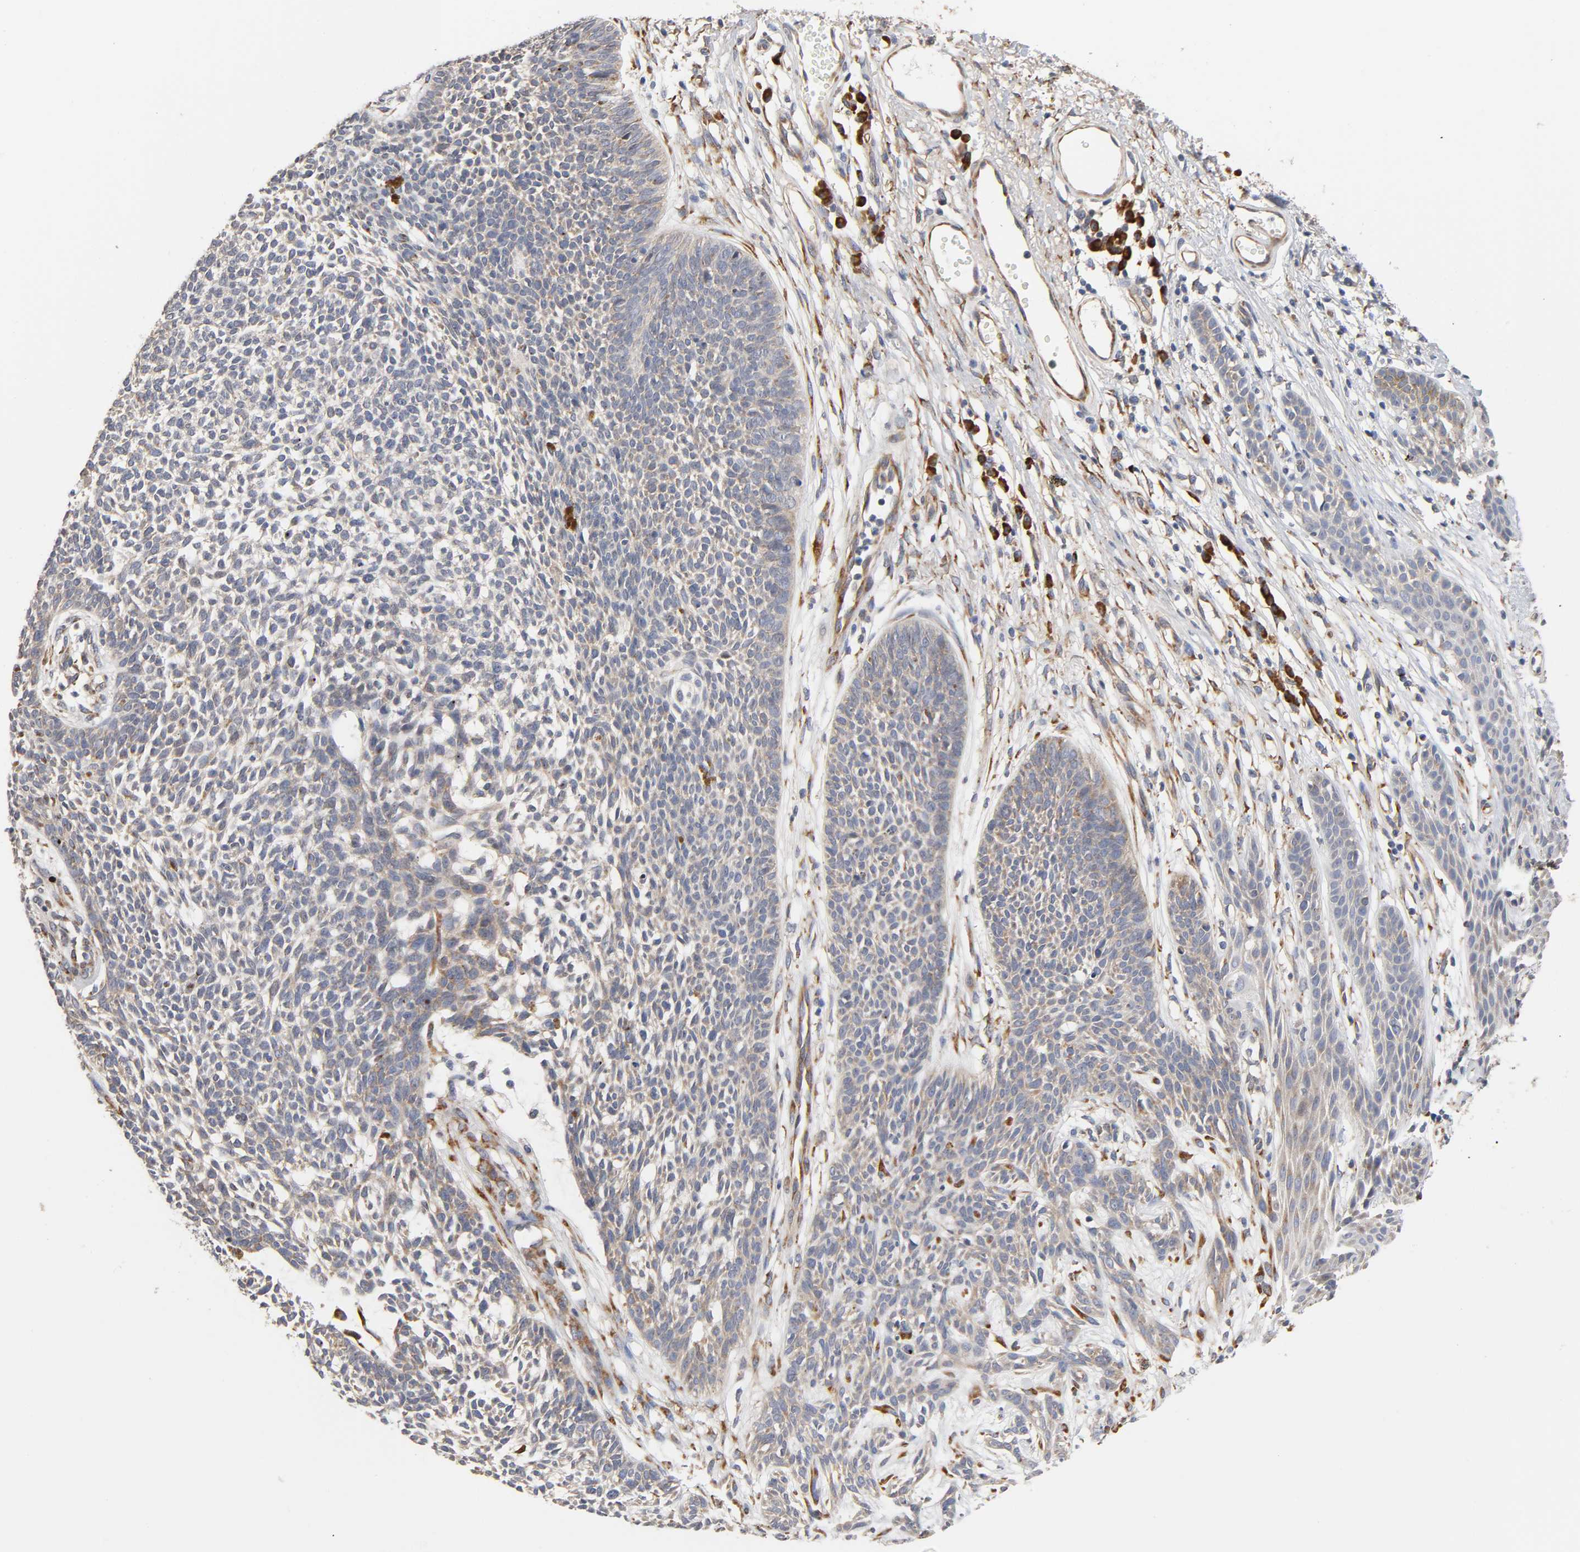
{"staining": {"intensity": "negative", "quantity": "none", "location": "none"}, "tissue": "skin cancer", "cell_type": "Tumor cells", "image_type": "cancer", "snomed": [{"axis": "morphology", "description": "Basal cell carcinoma"}, {"axis": "topography", "description": "Skin"}], "caption": "DAB (3,3'-diaminobenzidine) immunohistochemical staining of skin cancer (basal cell carcinoma) demonstrates no significant positivity in tumor cells.", "gene": "HDLBP", "patient": {"sex": "female", "age": 84}}